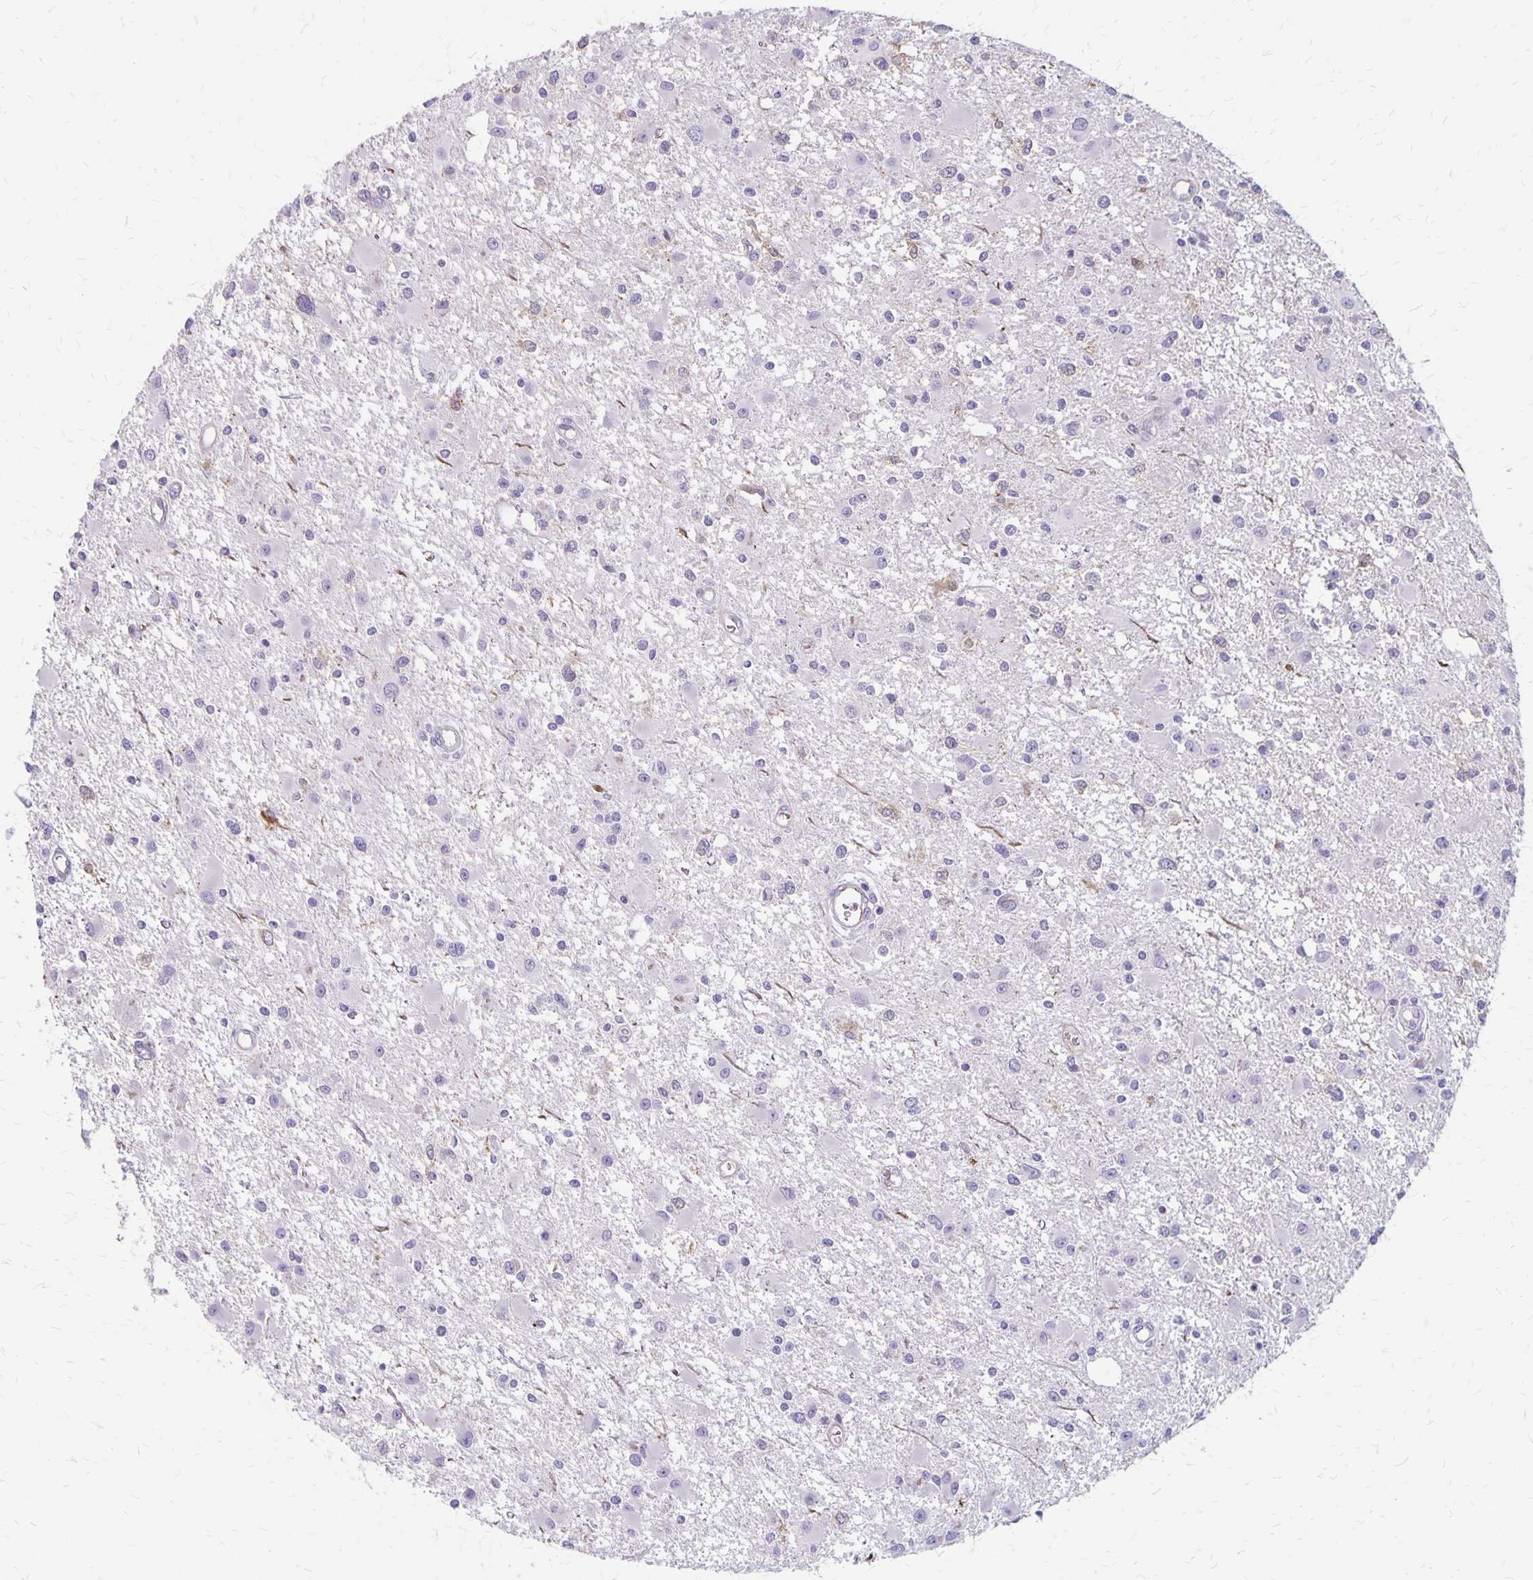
{"staining": {"intensity": "negative", "quantity": "none", "location": "none"}, "tissue": "glioma", "cell_type": "Tumor cells", "image_type": "cancer", "snomed": [{"axis": "morphology", "description": "Glioma, malignant, High grade"}, {"axis": "topography", "description": "Brain"}], "caption": "A histopathology image of malignant glioma (high-grade) stained for a protein exhibits no brown staining in tumor cells.", "gene": "HOMER1", "patient": {"sex": "male", "age": 54}}